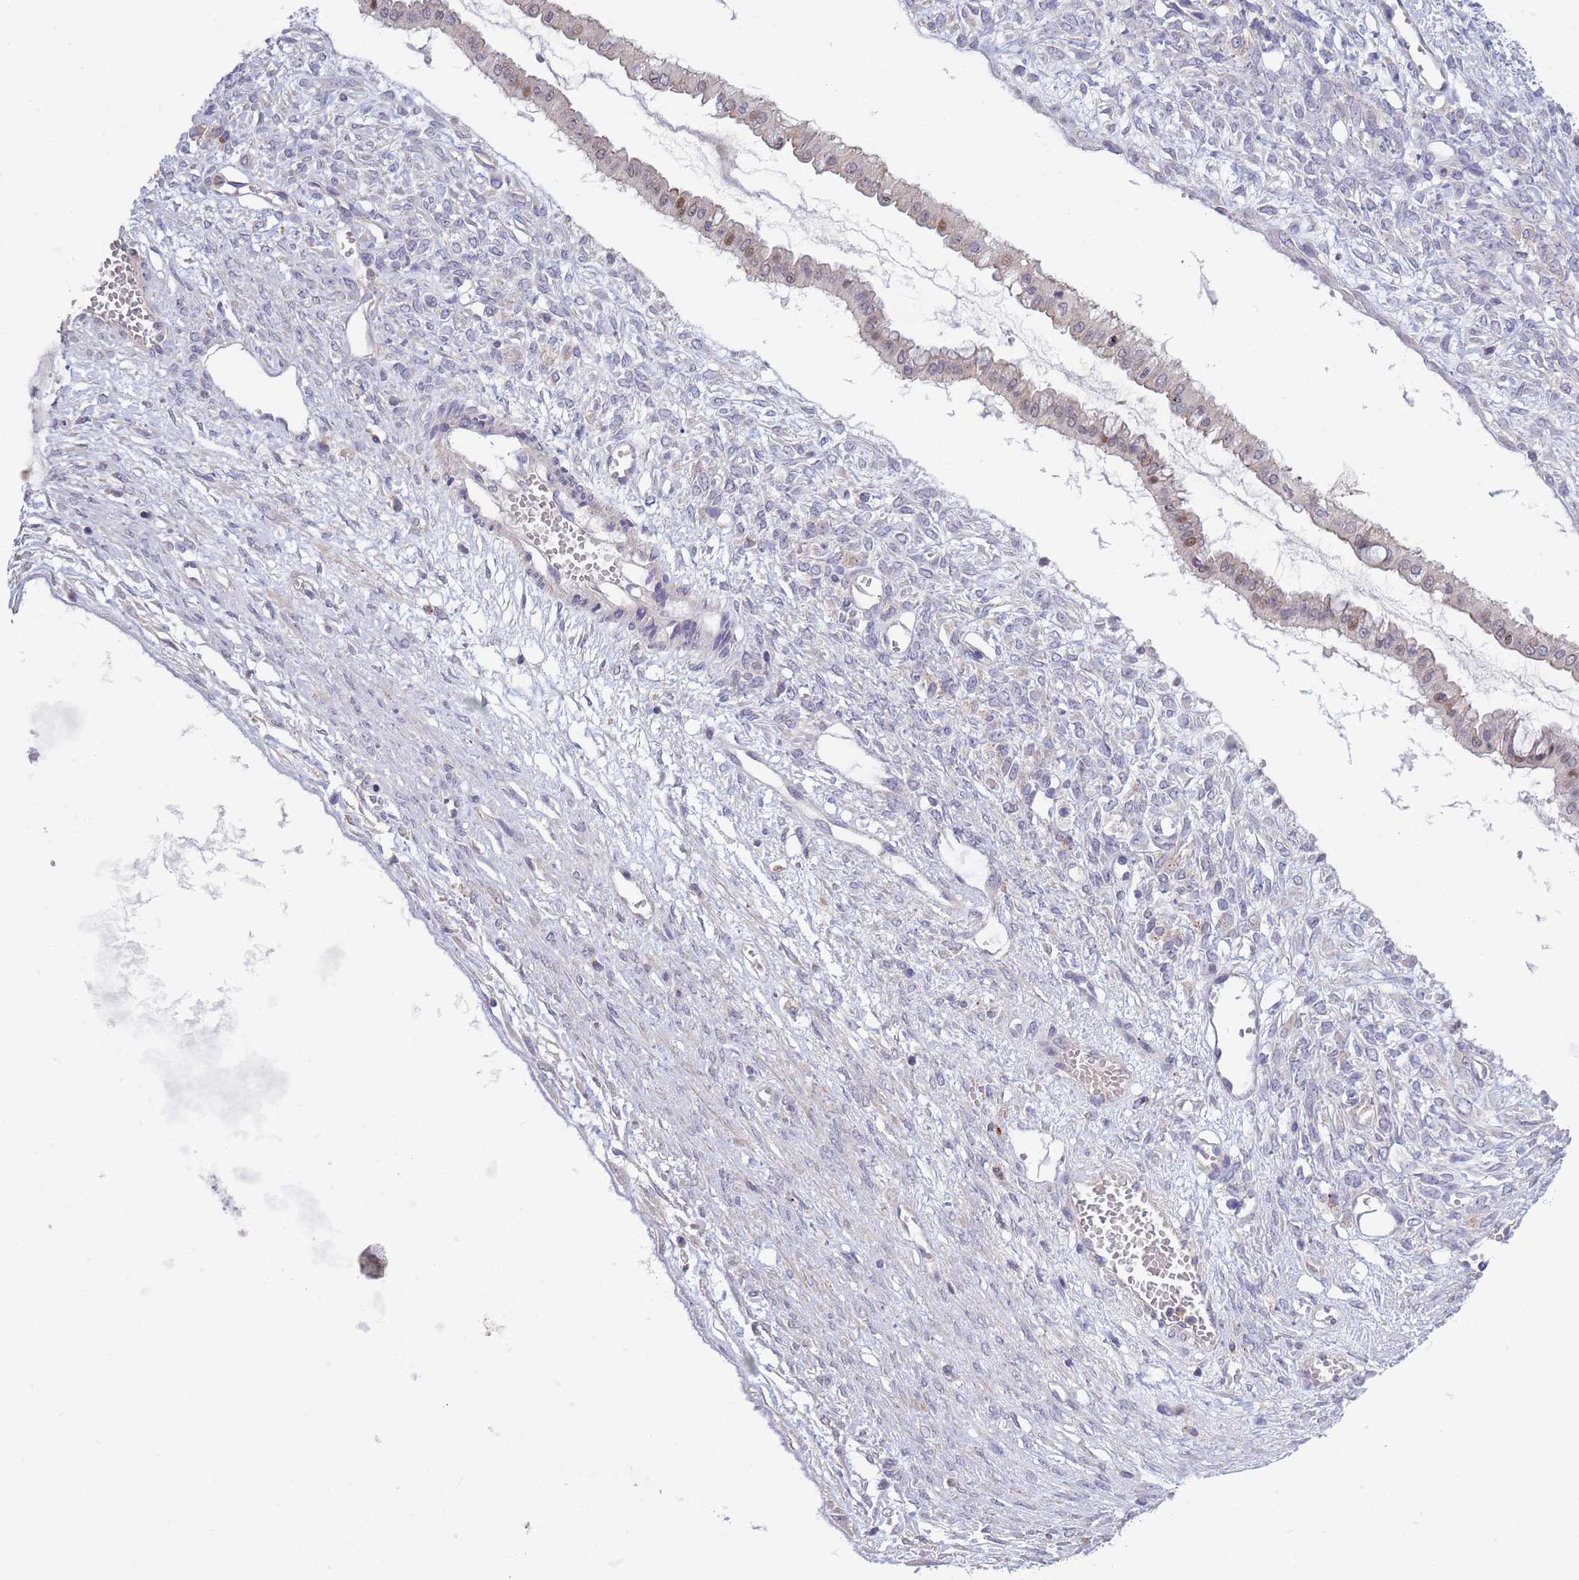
{"staining": {"intensity": "weak", "quantity": "<25%", "location": "nuclear"}, "tissue": "ovarian cancer", "cell_type": "Tumor cells", "image_type": "cancer", "snomed": [{"axis": "morphology", "description": "Cystadenocarcinoma, mucinous, NOS"}, {"axis": "topography", "description": "Ovary"}], "caption": "The image shows no staining of tumor cells in mucinous cystadenocarcinoma (ovarian). (DAB immunohistochemistry (IHC) visualized using brightfield microscopy, high magnification).", "gene": "TRIM61", "patient": {"sex": "female", "age": 73}}